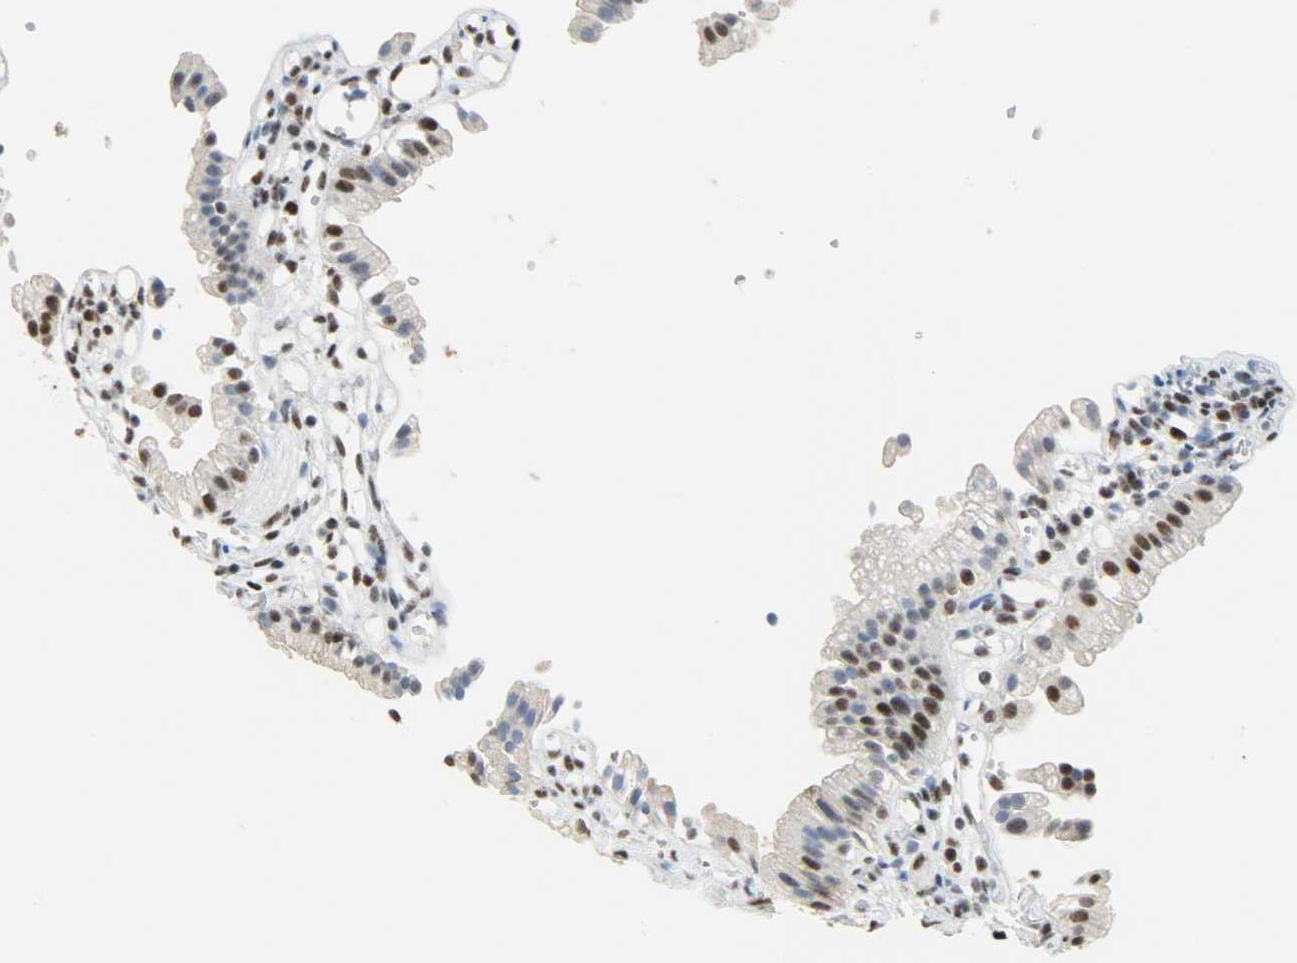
{"staining": {"intensity": "strong", "quantity": ">75%", "location": "nuclear"}, "tissue": "gallbladder", "cell_type": "Glandular cells", "image_type": "normal", "snomed": [{"axis": "morphology", "description": "Normal tissue, NOS"}, {"axis": "topography", "description": "Gallbladder"}], "caption": "Gallbladder stained with IHC shows strong nuclear expression in approximately >75% of glandular cells.", "gene": "SSB", "patient": {"sex": "male", "age": 65}}